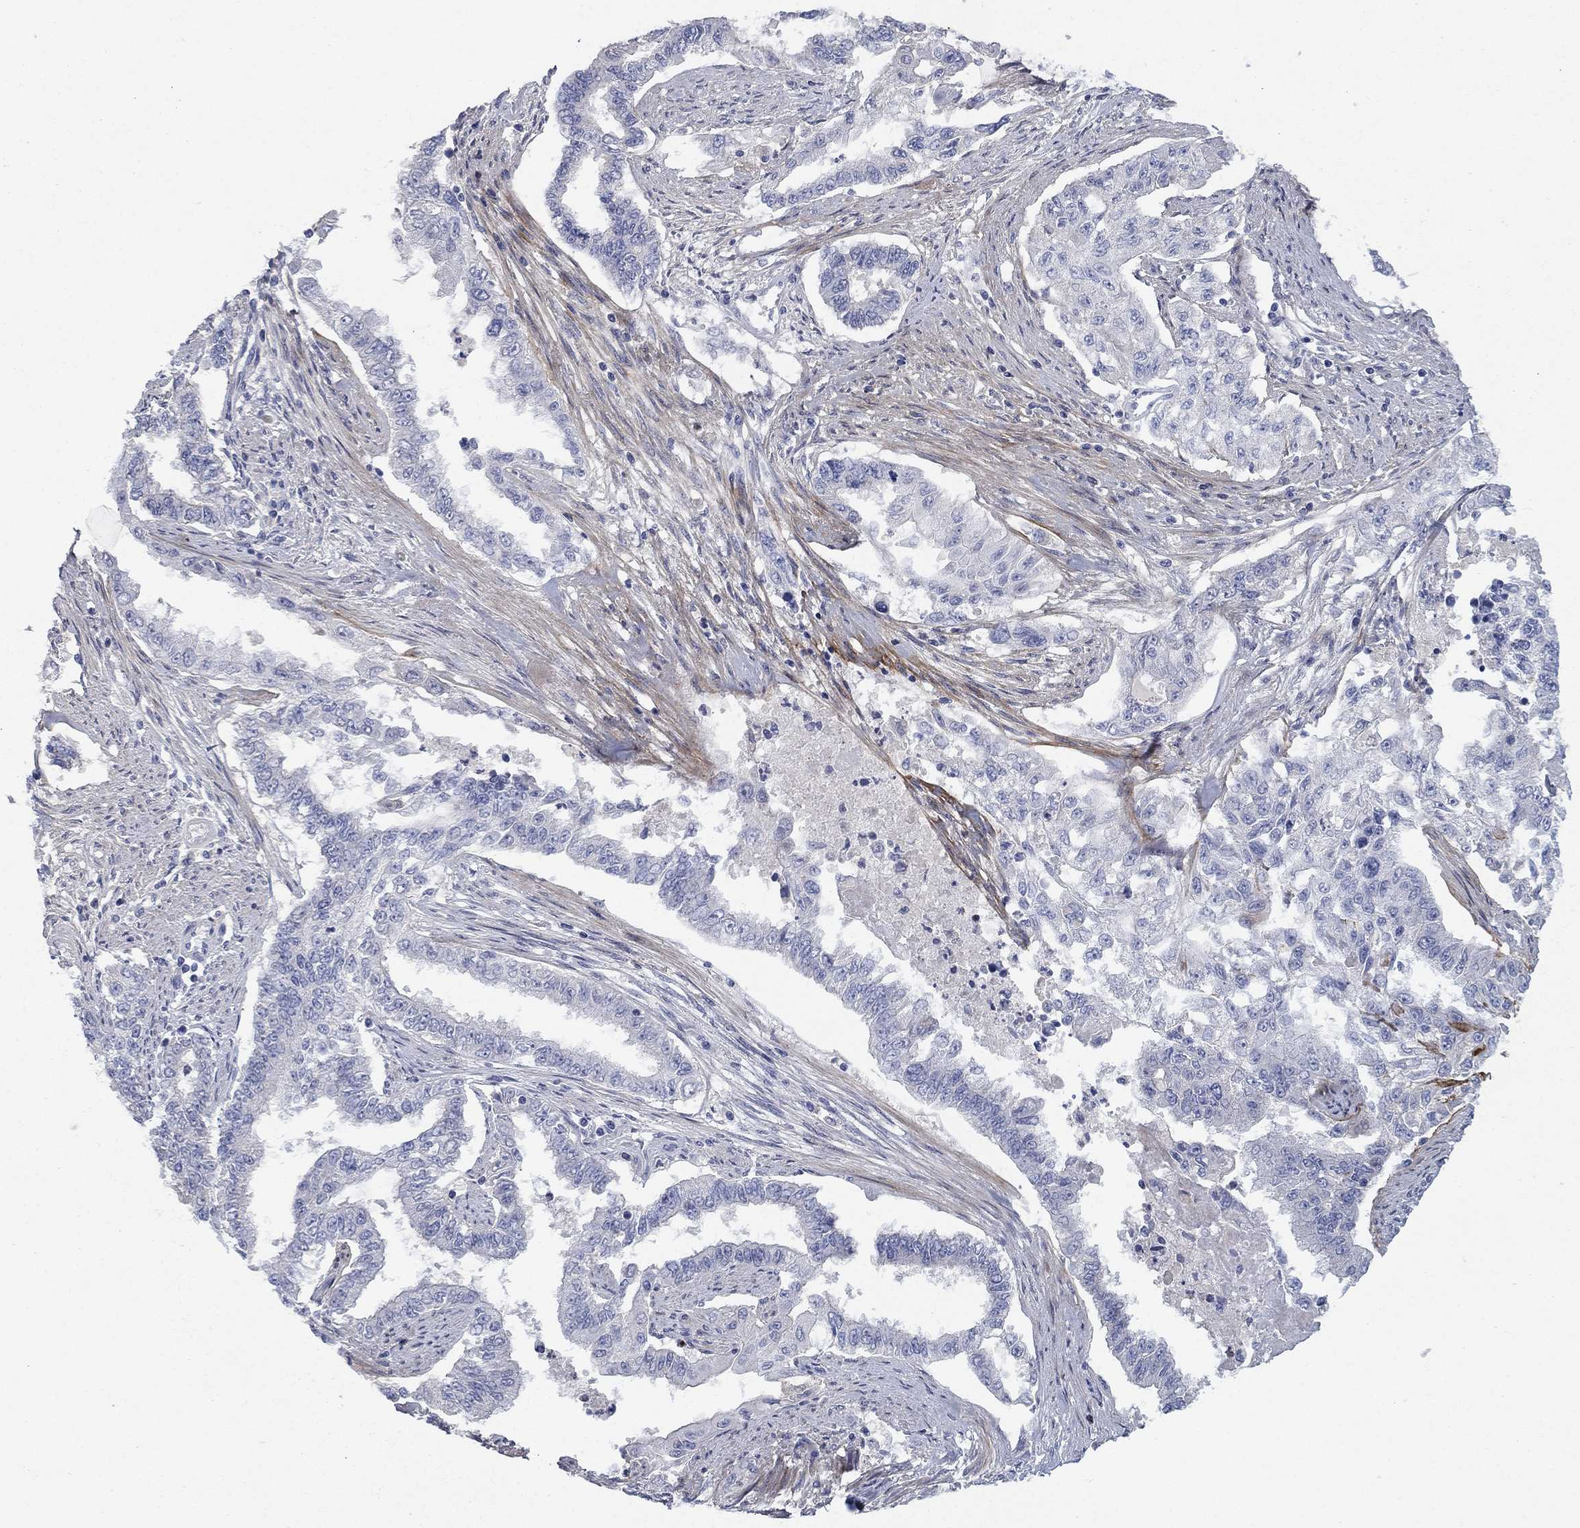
{"staining": {"intensity": "negative", "quantity": "none", "location": "none"}, "tissue": "endometrial cancer", "cell_type": "Tumor cells", "image_type": "cancer", "snomed": [{"axis": "morphology", "description": "Adenocarcinoma, NOS"}, {"axis": "topography", "description": "Uterus"}], "caption": "There is no significant staining in tumor cells of endometrial cancer (adenocarcinoma). The staining is performed using DAB (3,3'-diaminobenzidine) brown chromogen with nuclei counter-stained in using hematoxylin.", "gene": "TMEM249", "patient": {"sex": "female", "age": 59}}